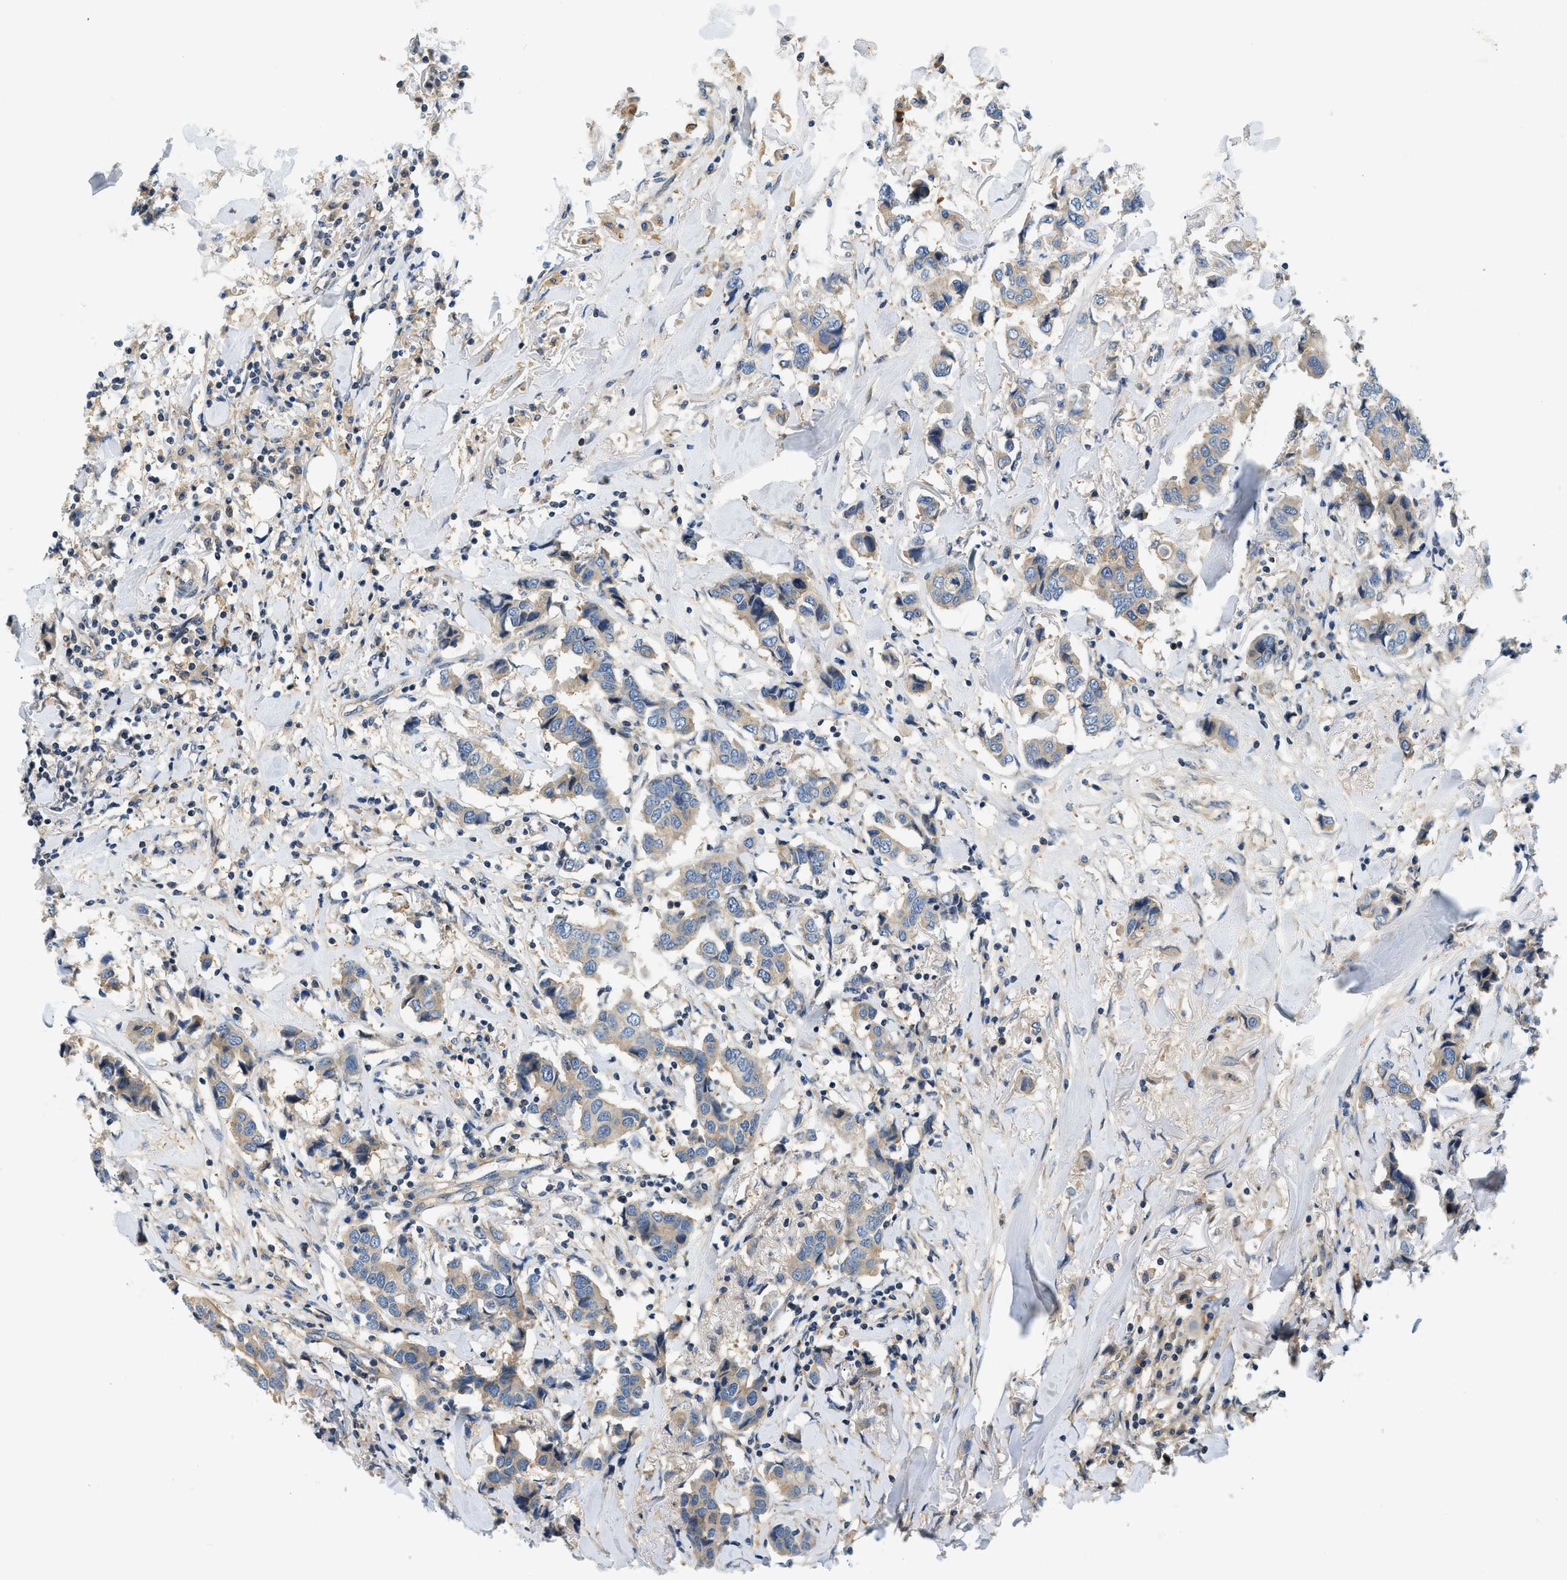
{"staining": {"intensity": "weak", "quantity": "25%-75%", "location": "cytoplasmic/membranous"}, "tissue": "breast cancer", "cell_type": "Tumor cells", "image_type": "cancer", "snomed": [{"axis": "morphology", "description": "Duct carcinoma"}, {"axis": "topography", "description": "Breast"}], "caption": "An image of breast cancer stained for a protein reveals weak cytoplasmic/membranous brown staining in tumor cells. (IHC, brightfield microscopy, high magnification).", "gene": "KCNK1", "patient": {"sex": "female", "age": 80}}